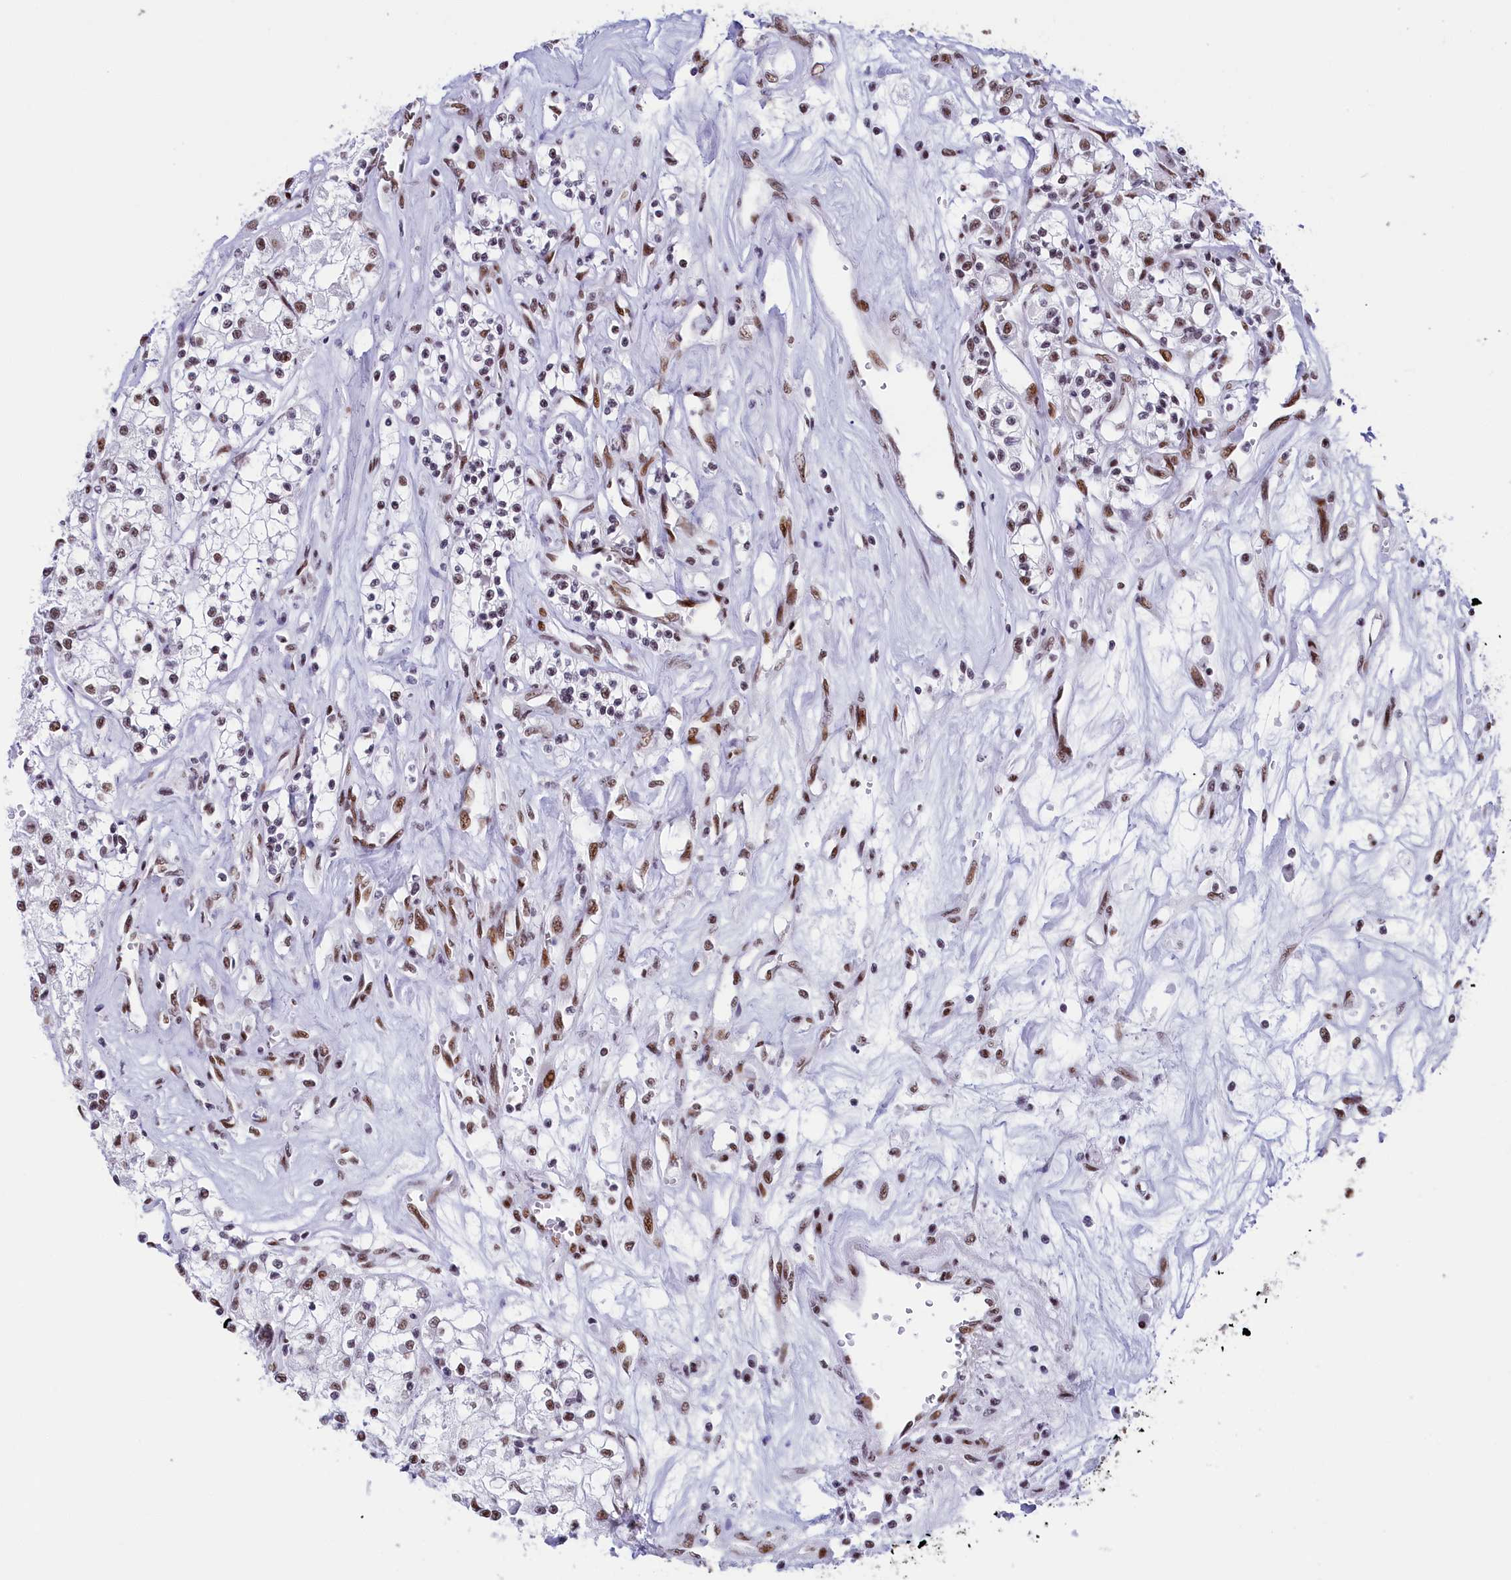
{"staining": {"intensity": "moderate", "quantity": "<25%", "location": "nuclear"}, "tissue": "renal cancer", "cell_type": "Tumor cells", "image_type": "cancer", "snomed": [{"axis": "morphology", "description": "Adenocarcinoma, NOS"}, {"axis": "topography", "description": "Kidney"}], "caption": "High-power microscopy captured an immunohistochemistry histopathology image of renal cancer, revealing moderate nuclear positivity in approximately <25% of tumor cells.", "gene": "SNRNP70", "patient": {"sex": "female", "age": 59}}